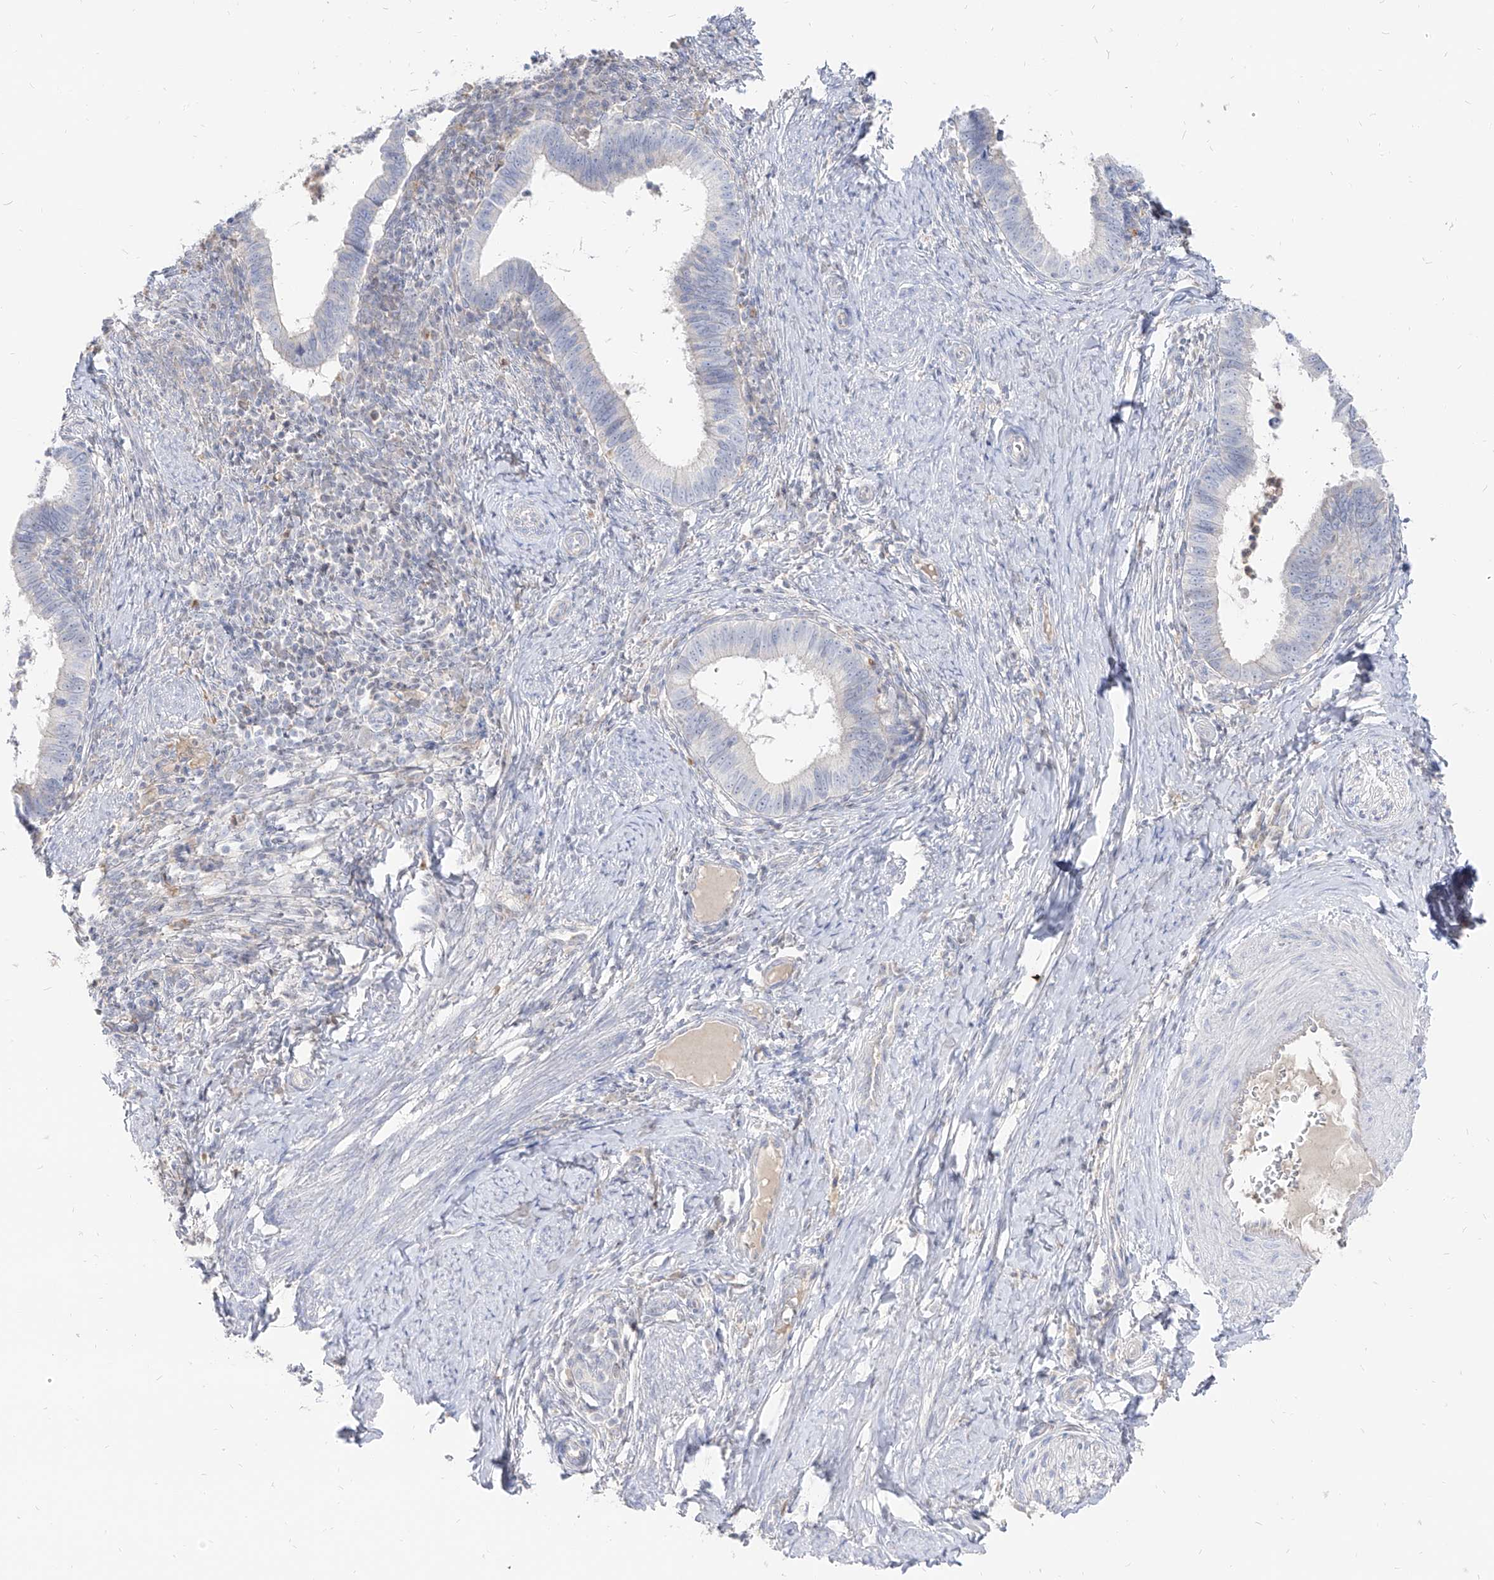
{"staining": {"intensity": "negative", "quantity": "none", "location": "none"}, "tissue": "cervical cancer", "cell_type": "Tumor cells", "image_type": "cancer", "snomed": [{"axis": "morphology", "description": "Adenocarcinoma, NOS"}, {"axis": "topography", "description": "Cervix"}], "caption": "The image demonstrates no significant positivity in tumor cells of cervical cancer (adenocarcinoma).", "gene": "RBFOX3", "patient": {"sex": "female", "age": 36}}